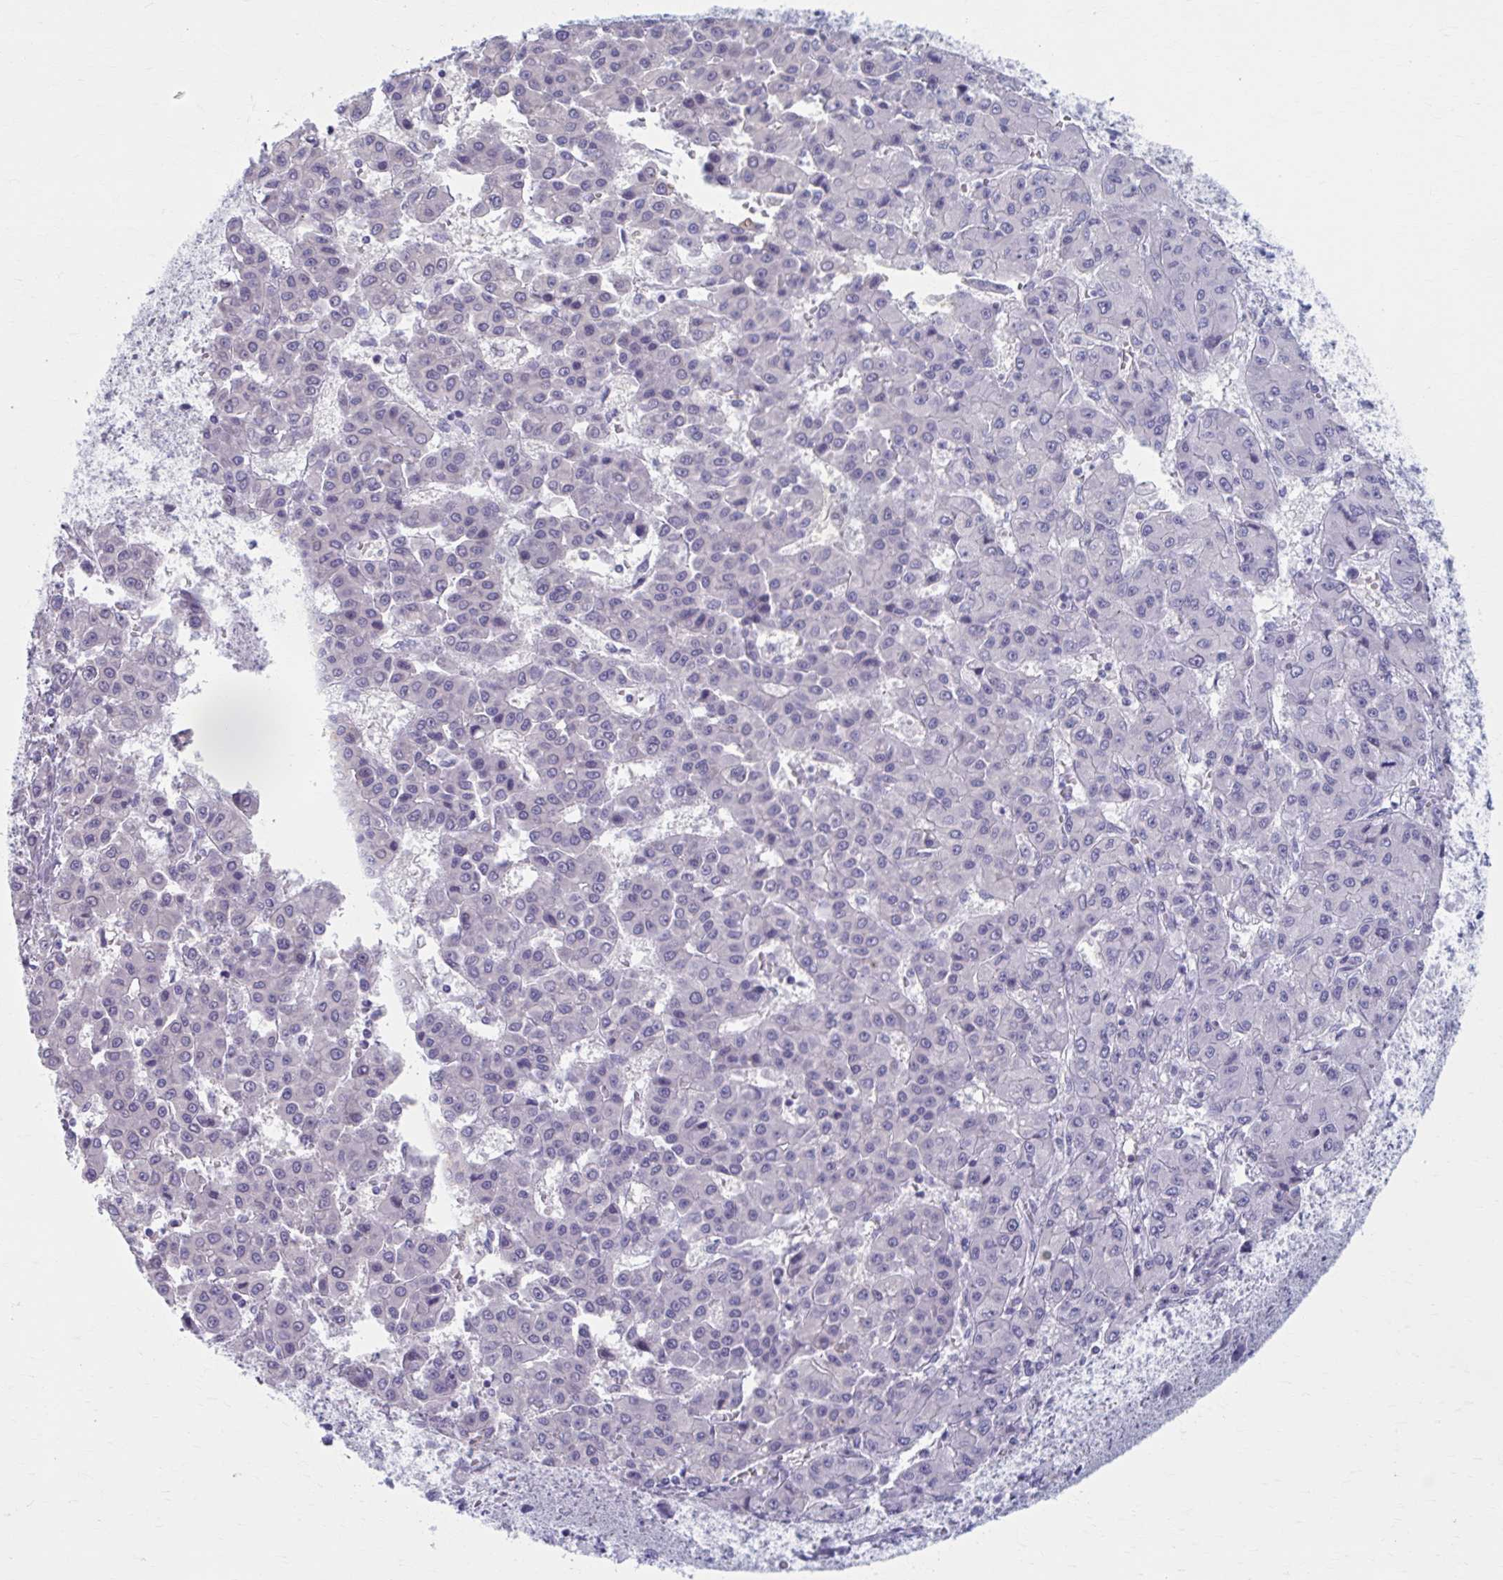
{"staining": {"intensity": "negative", "quantity": "none", "location": "none"}, "tissue": "liver cancer", "cell_type": "Tumor cells", "image_type": "cancer", "snomed": [{"axis": "morphology", "description": "Carcinoma, Hepatocellular, NOS"}, {"axis": "topography", "description": "Liver"}], "caption": "High power microscopy histopathology image of an immunohistochemistry (IHC) histopathology image of liver cancer, revealing no significant expression in tumor cells. Brightfield microscopy of immunohistochemistry stained with DAB (brown) and hematoxylin (blue), captured at high magnification.", "gene": "CCDC105", "patient": {"sex": "male", "age": 70}}